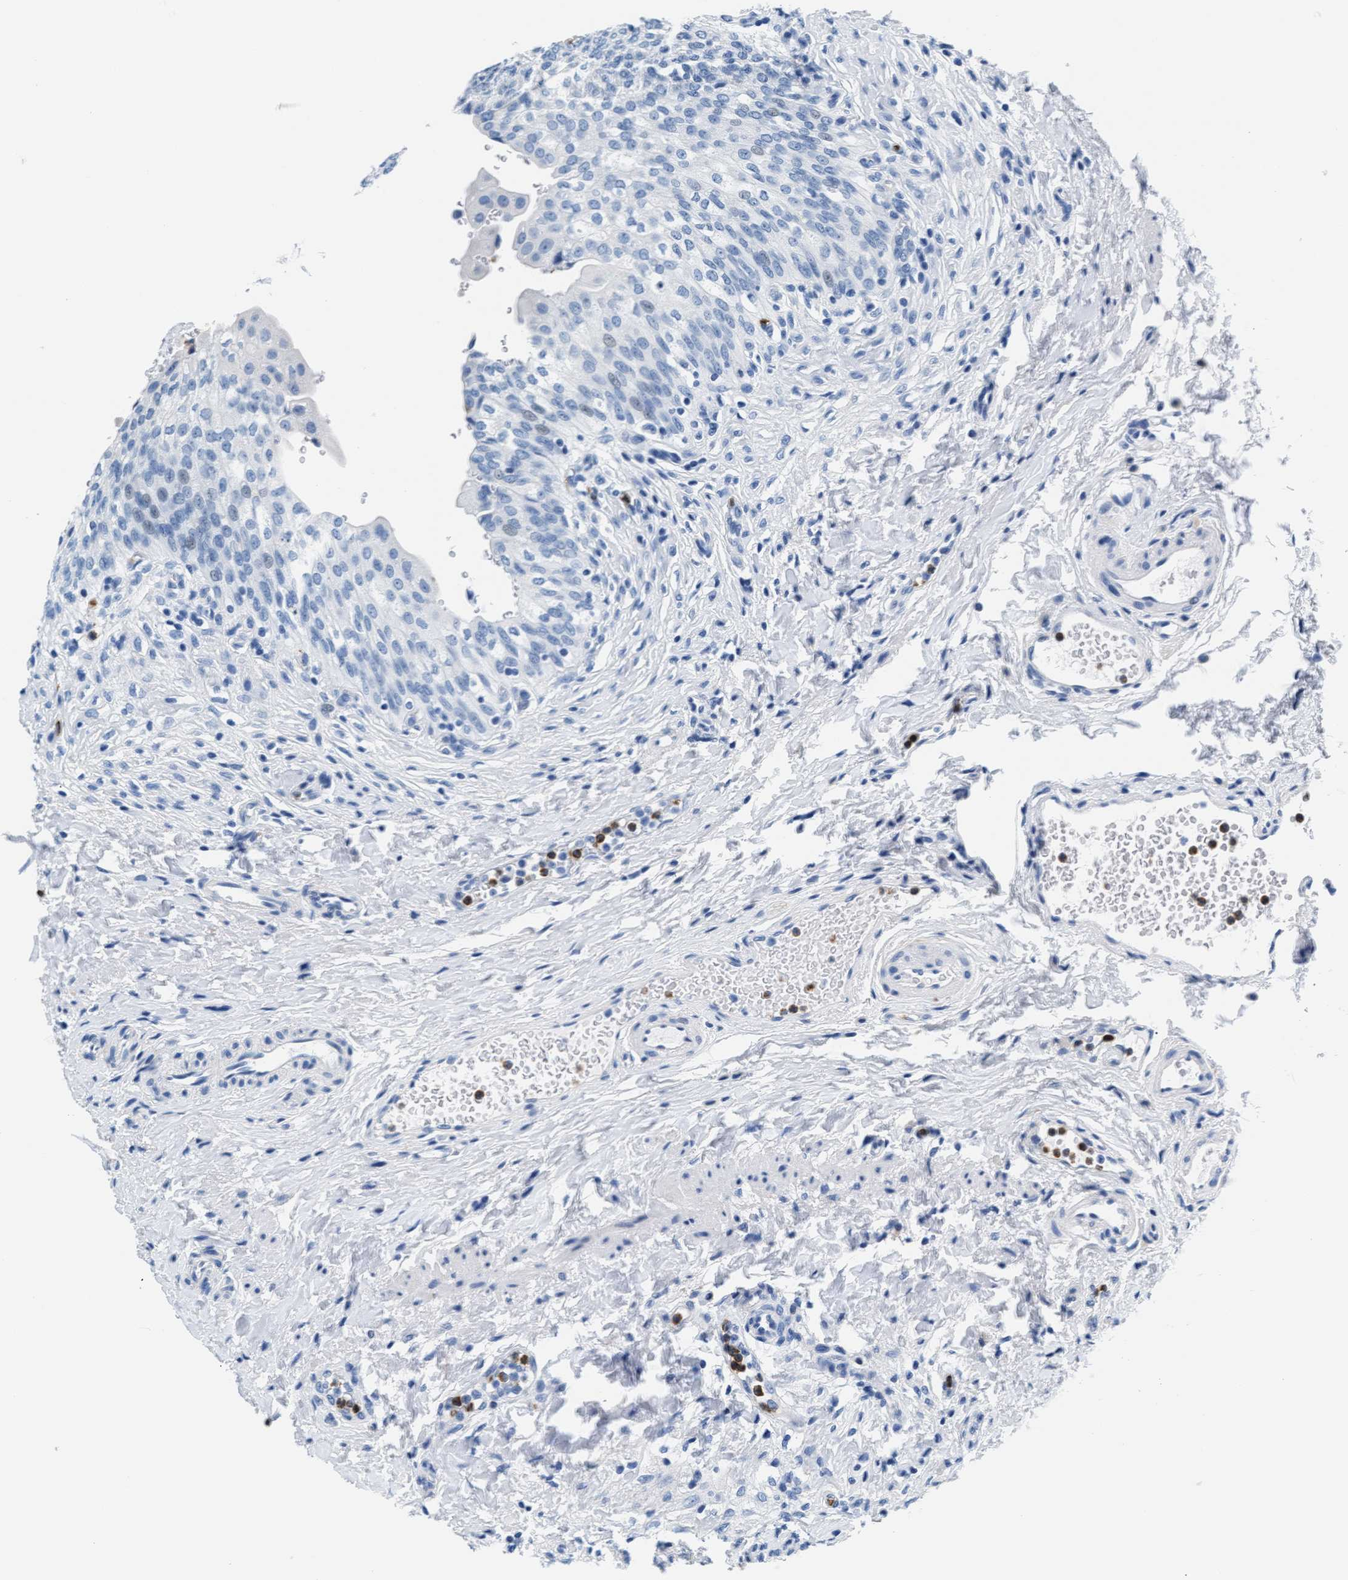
{"staining": {"intensity": "negative", "quantity": "none", "location": "none"}, "tissue": "urinary bladder", "cell_type": "Urothelial cells", "image_type": "normal", "snomed": [{"axis": "morphology", "description": "Urothelial carcinoma, High grade"}, {"axis": "topography", "description": "Urinary bladder"}], "caption": "Immunohistochemistry (IHC) of normal human urinary bladder demonstrates no positivity in urothelial cells. (DAB (3,3'-diaminobenzidine) IHC, high magnification).", "gene": "MMP8", "patient": {"sex": "male", "age": 46}}